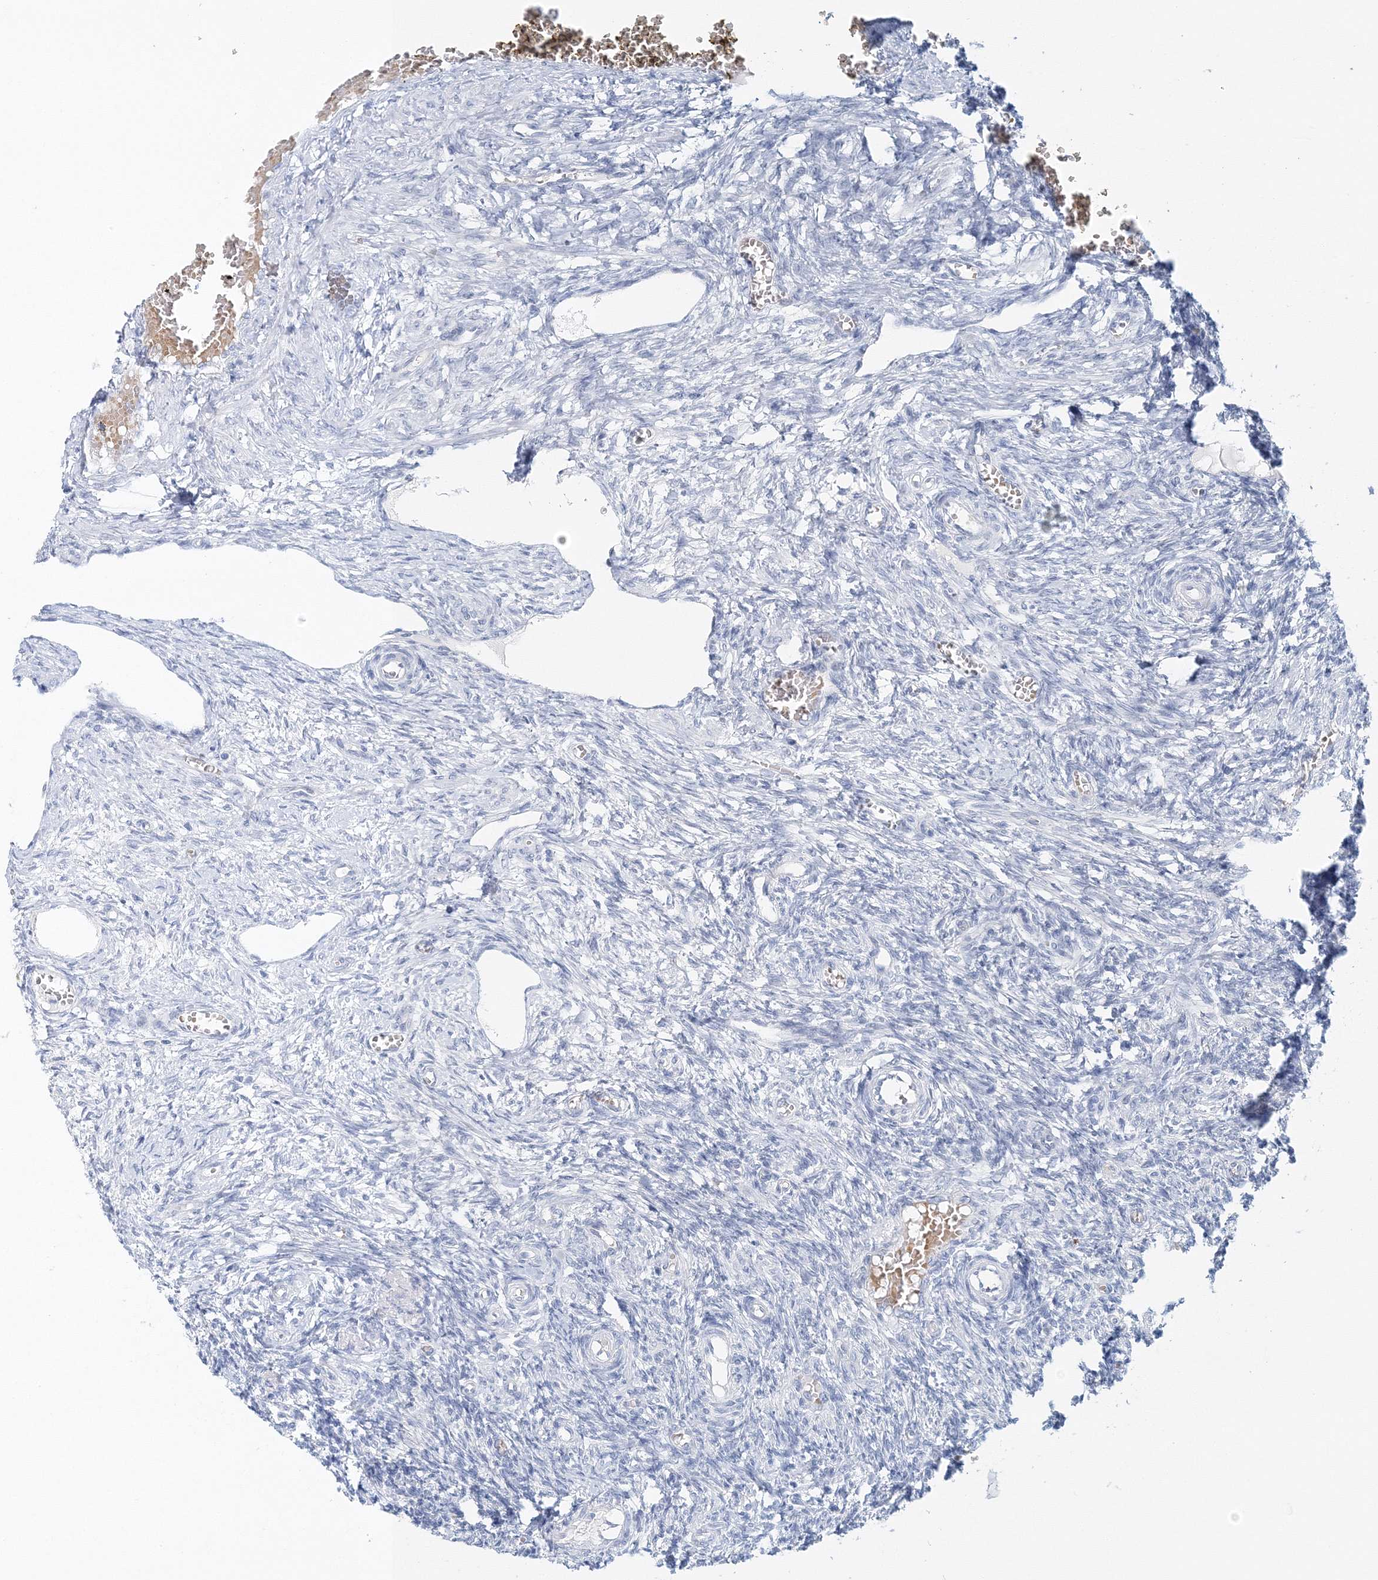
{"staining": {"intensity": "negative", "quantity": "none", "location": "none"}, "tissue": "ovary", "cell_type": "Ovarian stroma cells", "image_type": "normal", "snomed": [{"axis": "morphology", "description": "Normal tissue, NOS"}, {"axis": "topography", "description": "Ovary"}], "caption": "IHC image of unremarkable ovary: ovary stained with DAB (3,3'-diaminobenzidine) demonstrates no significant protein positivity in ovarian stroma cells. (DAB (3,3'-diaminobenzidine) immunohistochemistry (IHC) with hematoxylin counter stain).", "gene": "VILL", "patient": {"sex": "female", "age": 27}}